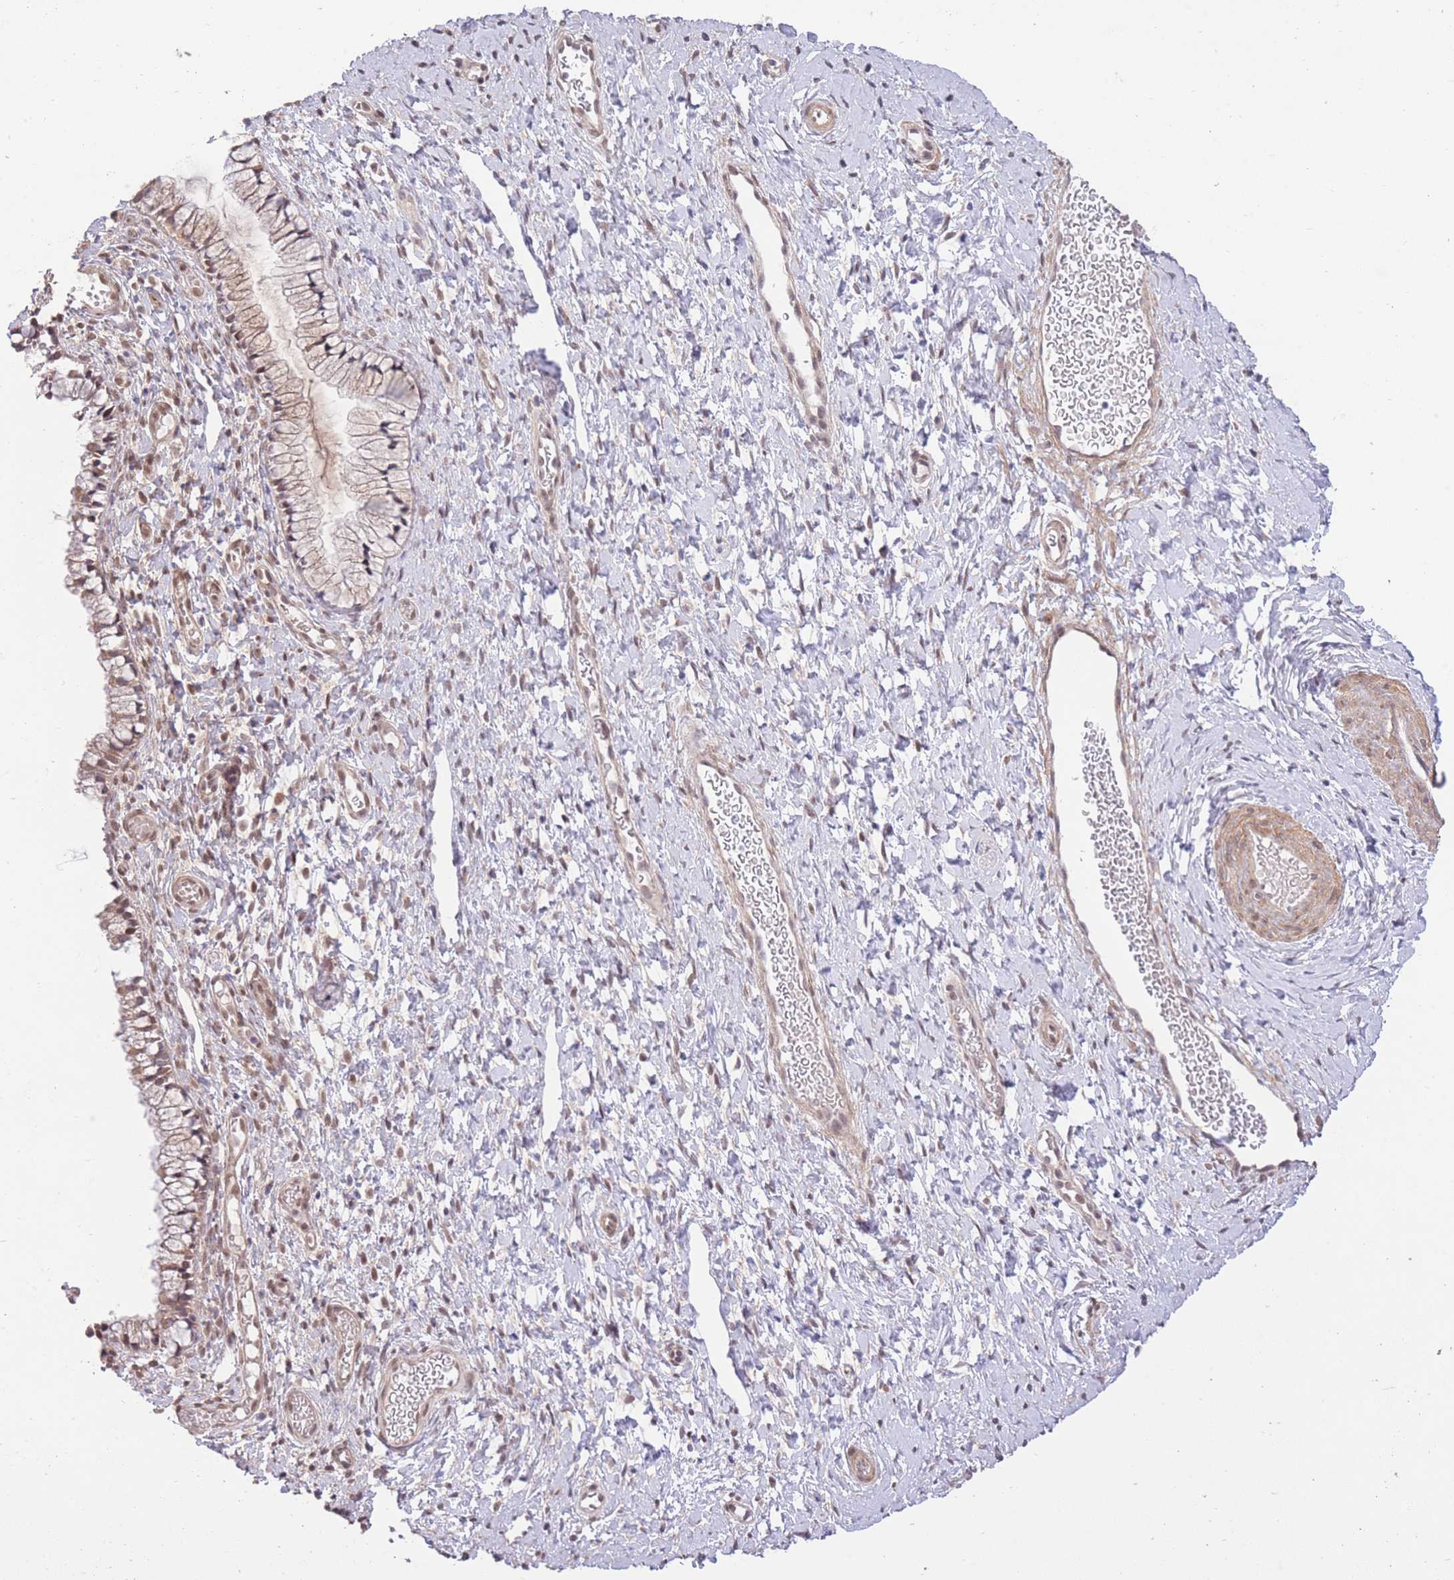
{"staining": {"intensity": "weak", "quantity": "<25%", "location": "cytoplasmic/membranous"}, "tissue": "cervix", "cell_type": "Glandular cells", "image_type": "normal", "snomed": [{"axis": "morphology", "description": "Normal tissue, NOS"}, {"axis": "topography", "description": "Cervix"}], "caption": "Human cervix stained for a protein using IHC displays no positivity in glandular cells.", "gene": "ELOA2", "patient": {"sex": "female", "age": 36}}